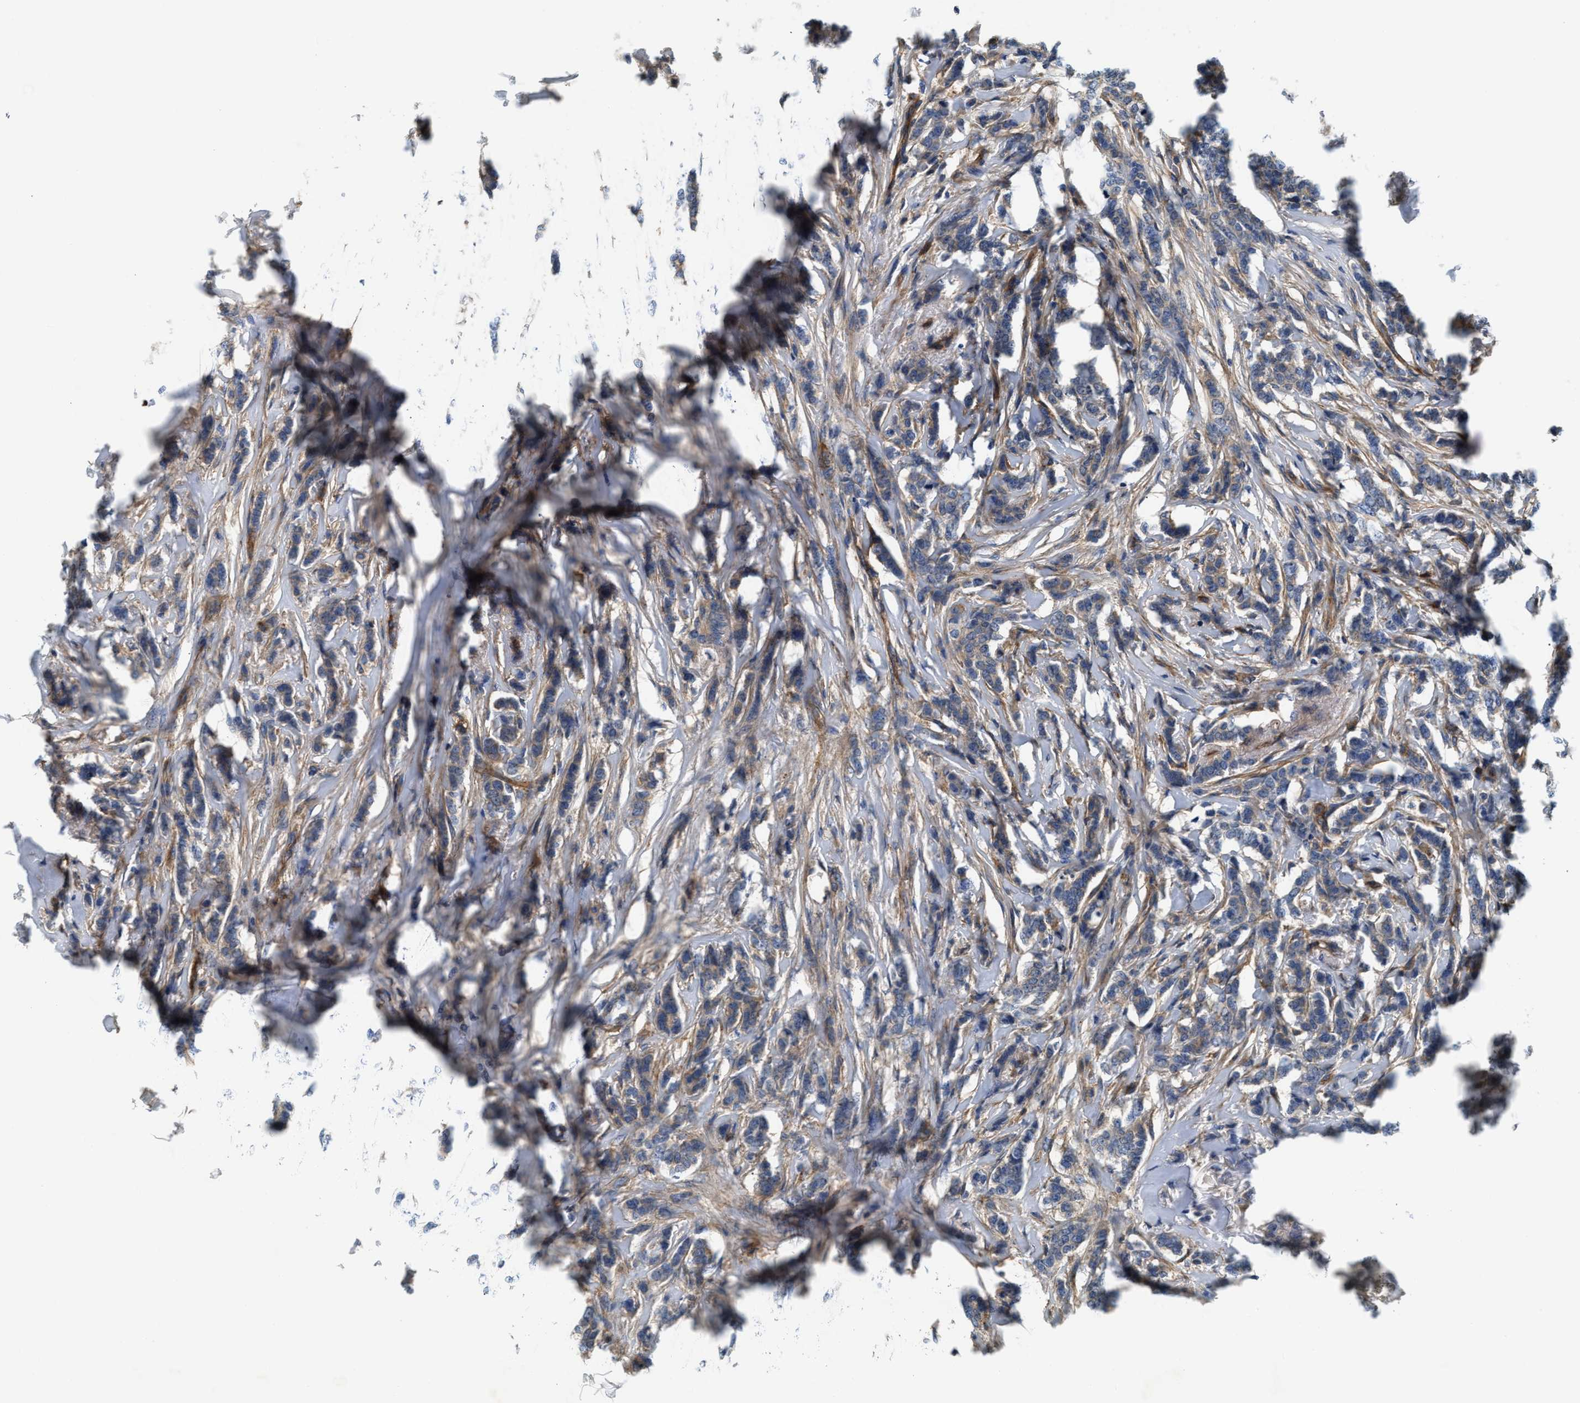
{"staining": {"intensity": "weak", "quantity": ">75%", "location": "cytoplasmic/membranous"}, "tissue": "breast cancer", "cell_type": "Tumor cells", "image_type": "cancer", "snomed": [{"axis": "morphology", "description": "Lobular carcinoma"}, {"axis": "topography", "description": "Skin"}, {"axis": "topography", "description": "Breast"}], "caption": "IHC (DAB (3,3'-diaminobenzidine)) staining of human lobular carcinoma (breast) exhibits weak cytoplasmic/membranous protein staining in approximately >75% of tumor cells.", "gene": "NSUN7", "patient": {"sex": "female", "age": 46}}